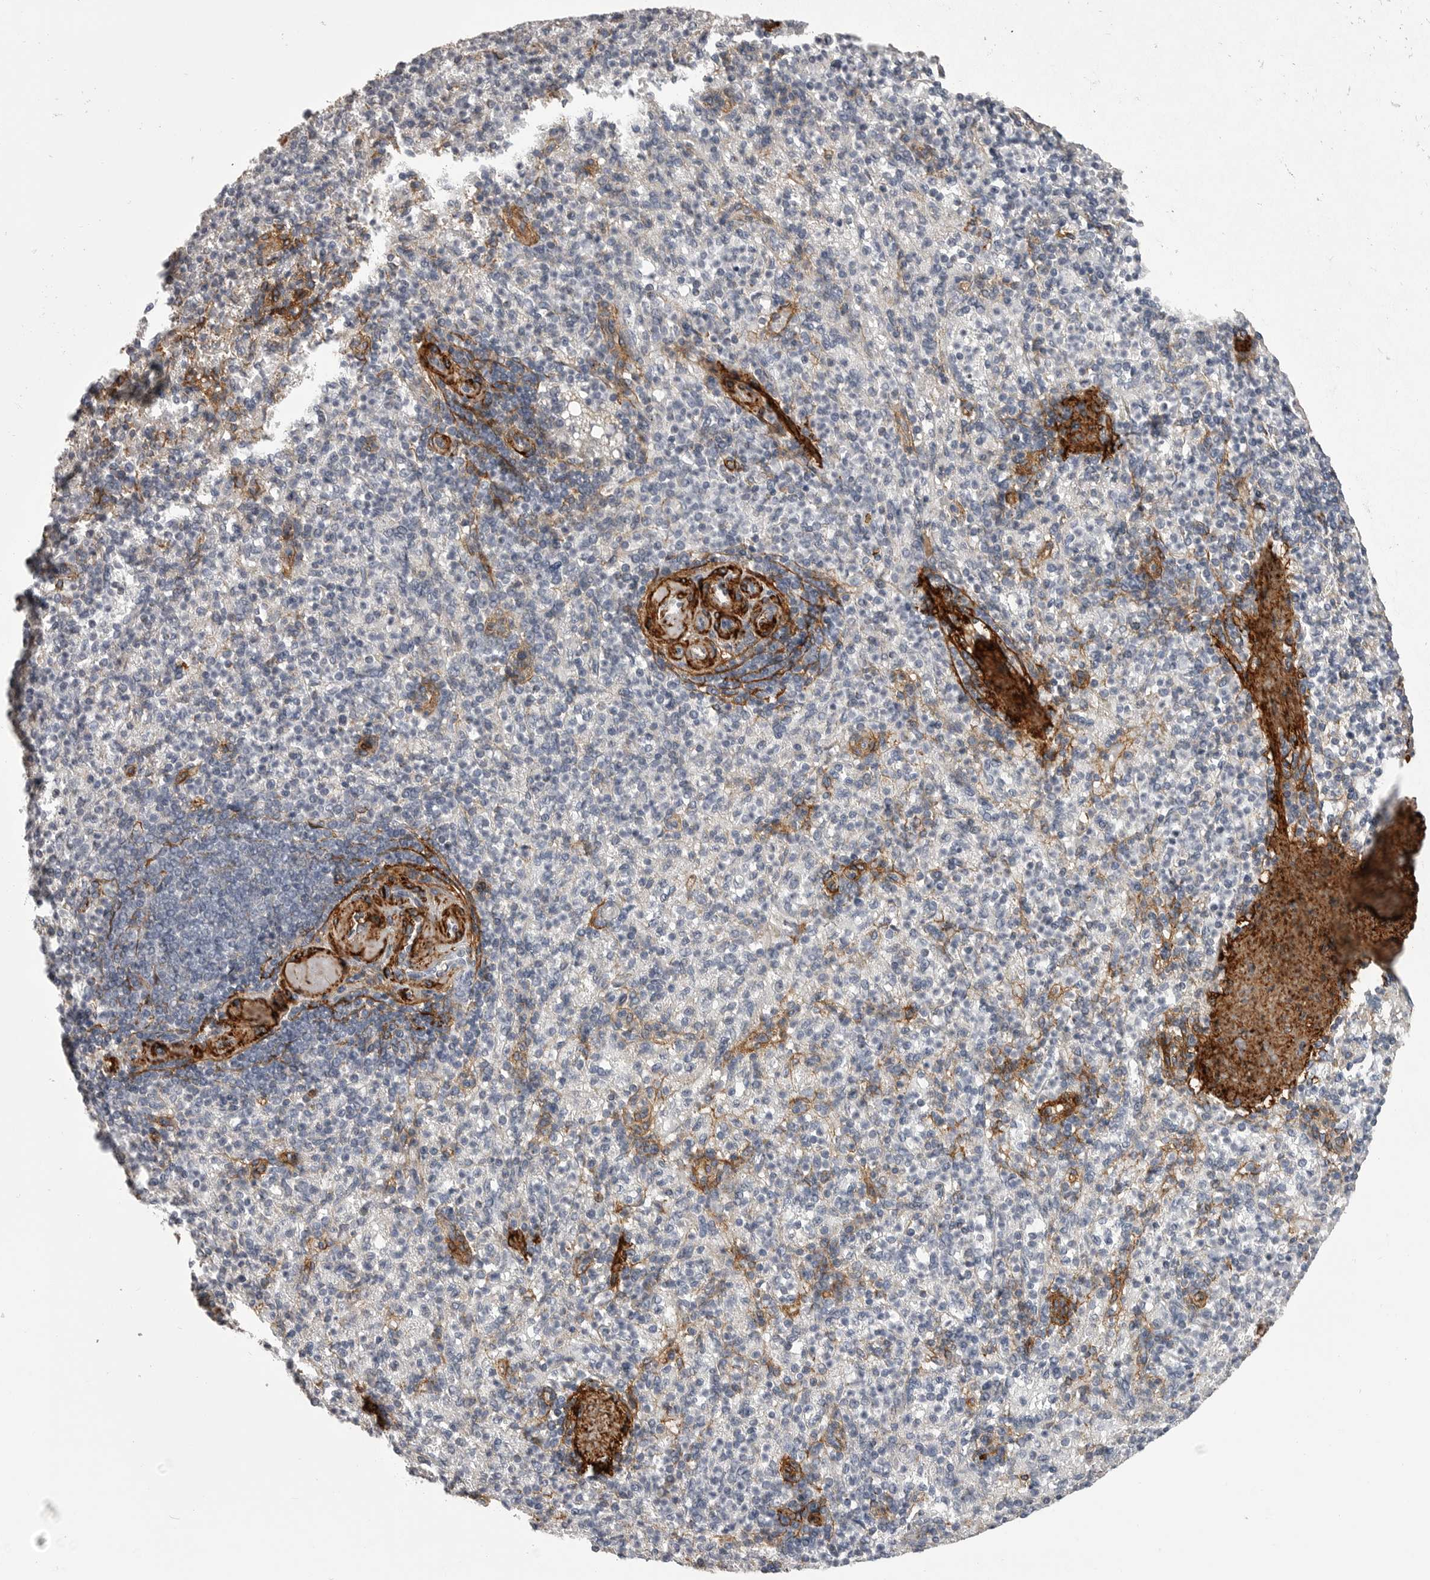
{"staining": {"intensity": "negative", "quantity": "none", "location": "none"}, "tissue": "spleen", "cell_type": "Cells in red pulp", "image_type": "normal", "snomed": [{"axis": "morphology", "description": "Normal tissue, NOS"}, {"axis": "topography", "description": "Spleen"}], "caption": "DAB (3,3'-diaminobenzidine) immunohistochemical staining of unremarkable human spleen reveals no significant expression in cells in red pulp. Nuclei are stained in blue.", "gene": "AOC3", "patient": {"sex": "female", "age": 74}}